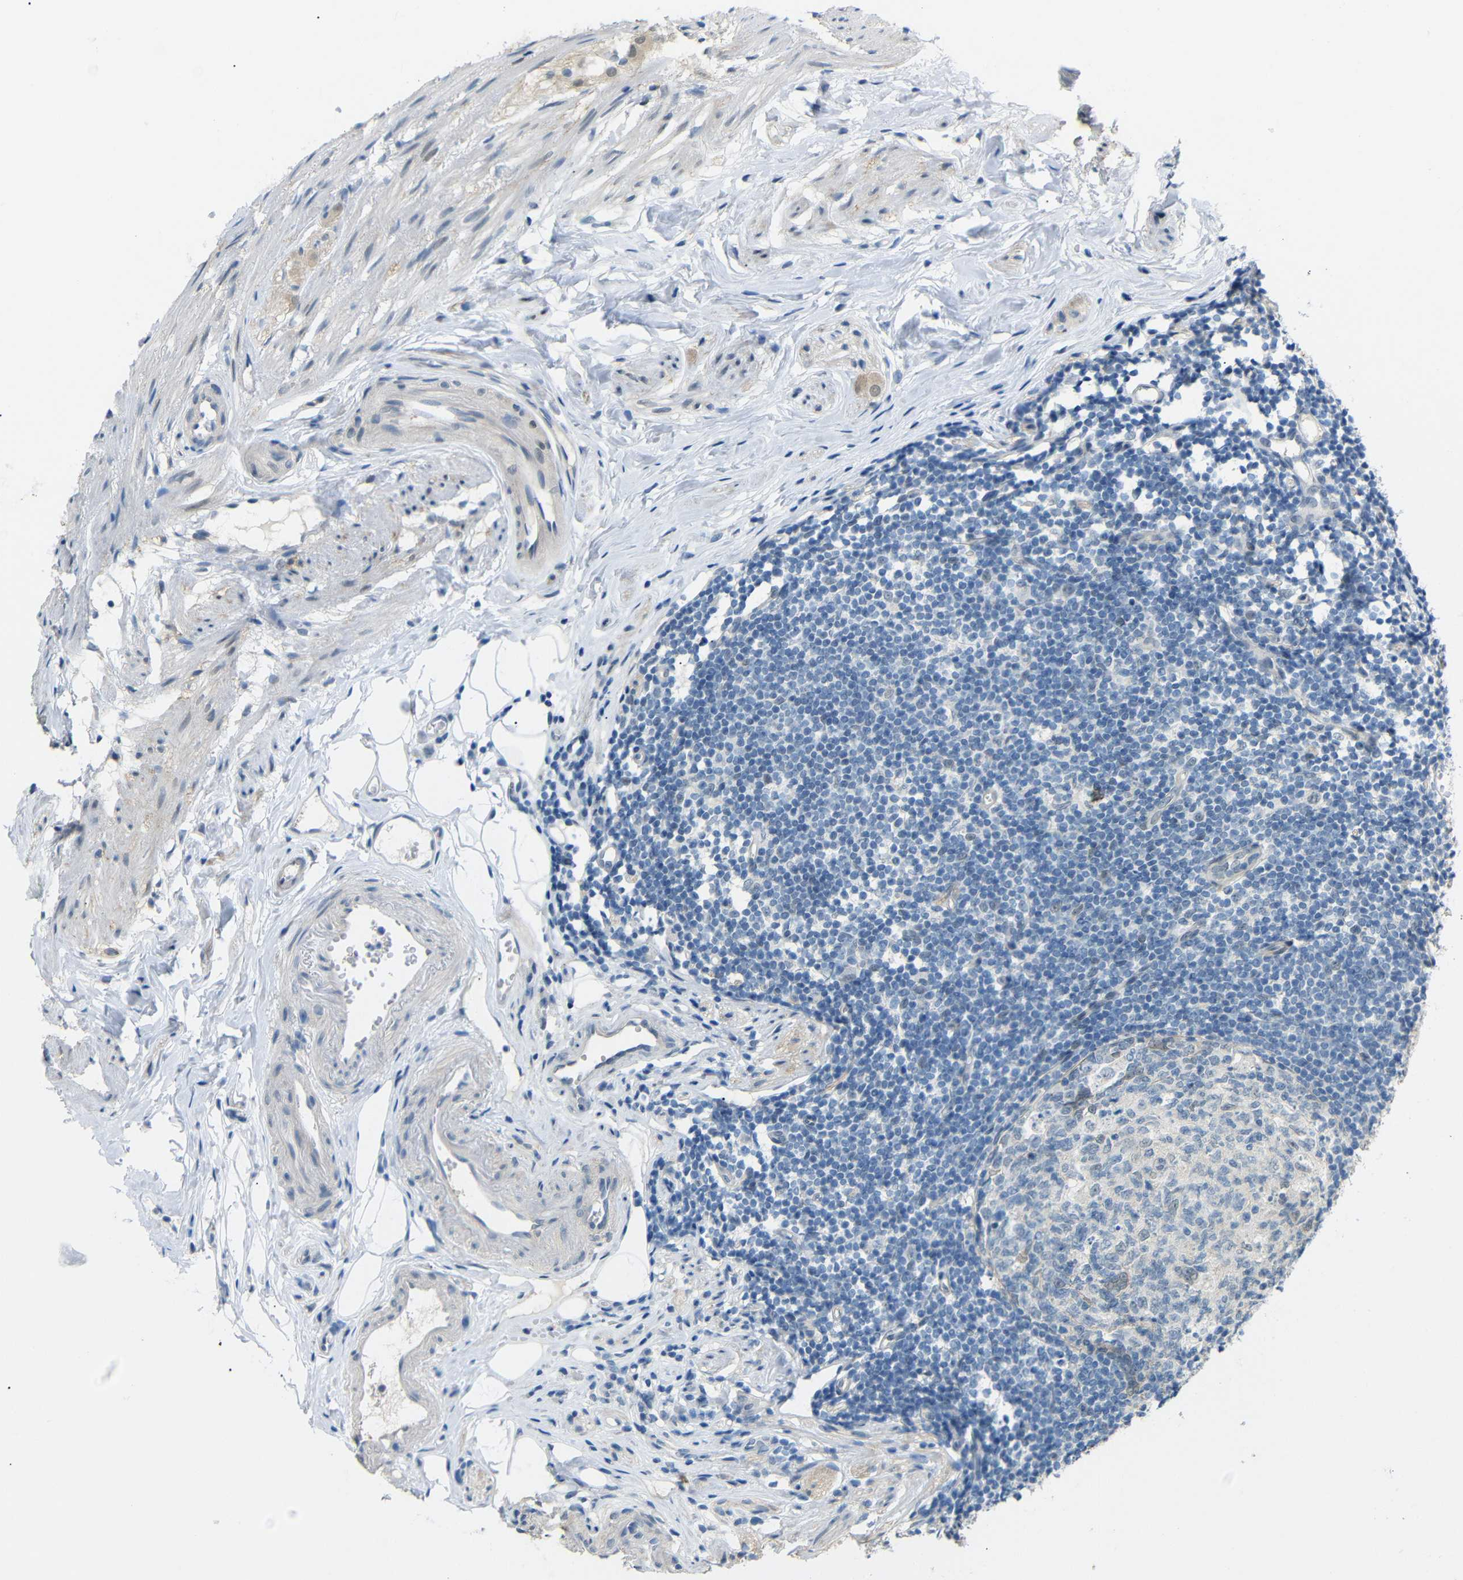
{"staining": {"intensity": "weak", "quantity": "25%-75%", "location": "cytoplasmic/membranous"}, "tissue": "appendix", "cell_type": "Glandular cells", "image_type": "normal", "snomed": [{"axis": "morphology", "description": "Normal tissue, NOS"}, {"axis": "topography", "description": "Appendix"}], "caption": "Immunohistochemistry of normal appendix demonstrates low levels of weak cytoplasmic/membranous positivity in approximately 25%-75% of glandular cells. Immunohistochemistry (ihc) stains the protein of interest in brown and the nuclei are stained blue.", "gene": "GPR158", "patient": {"sex": "female", "age": 77}}